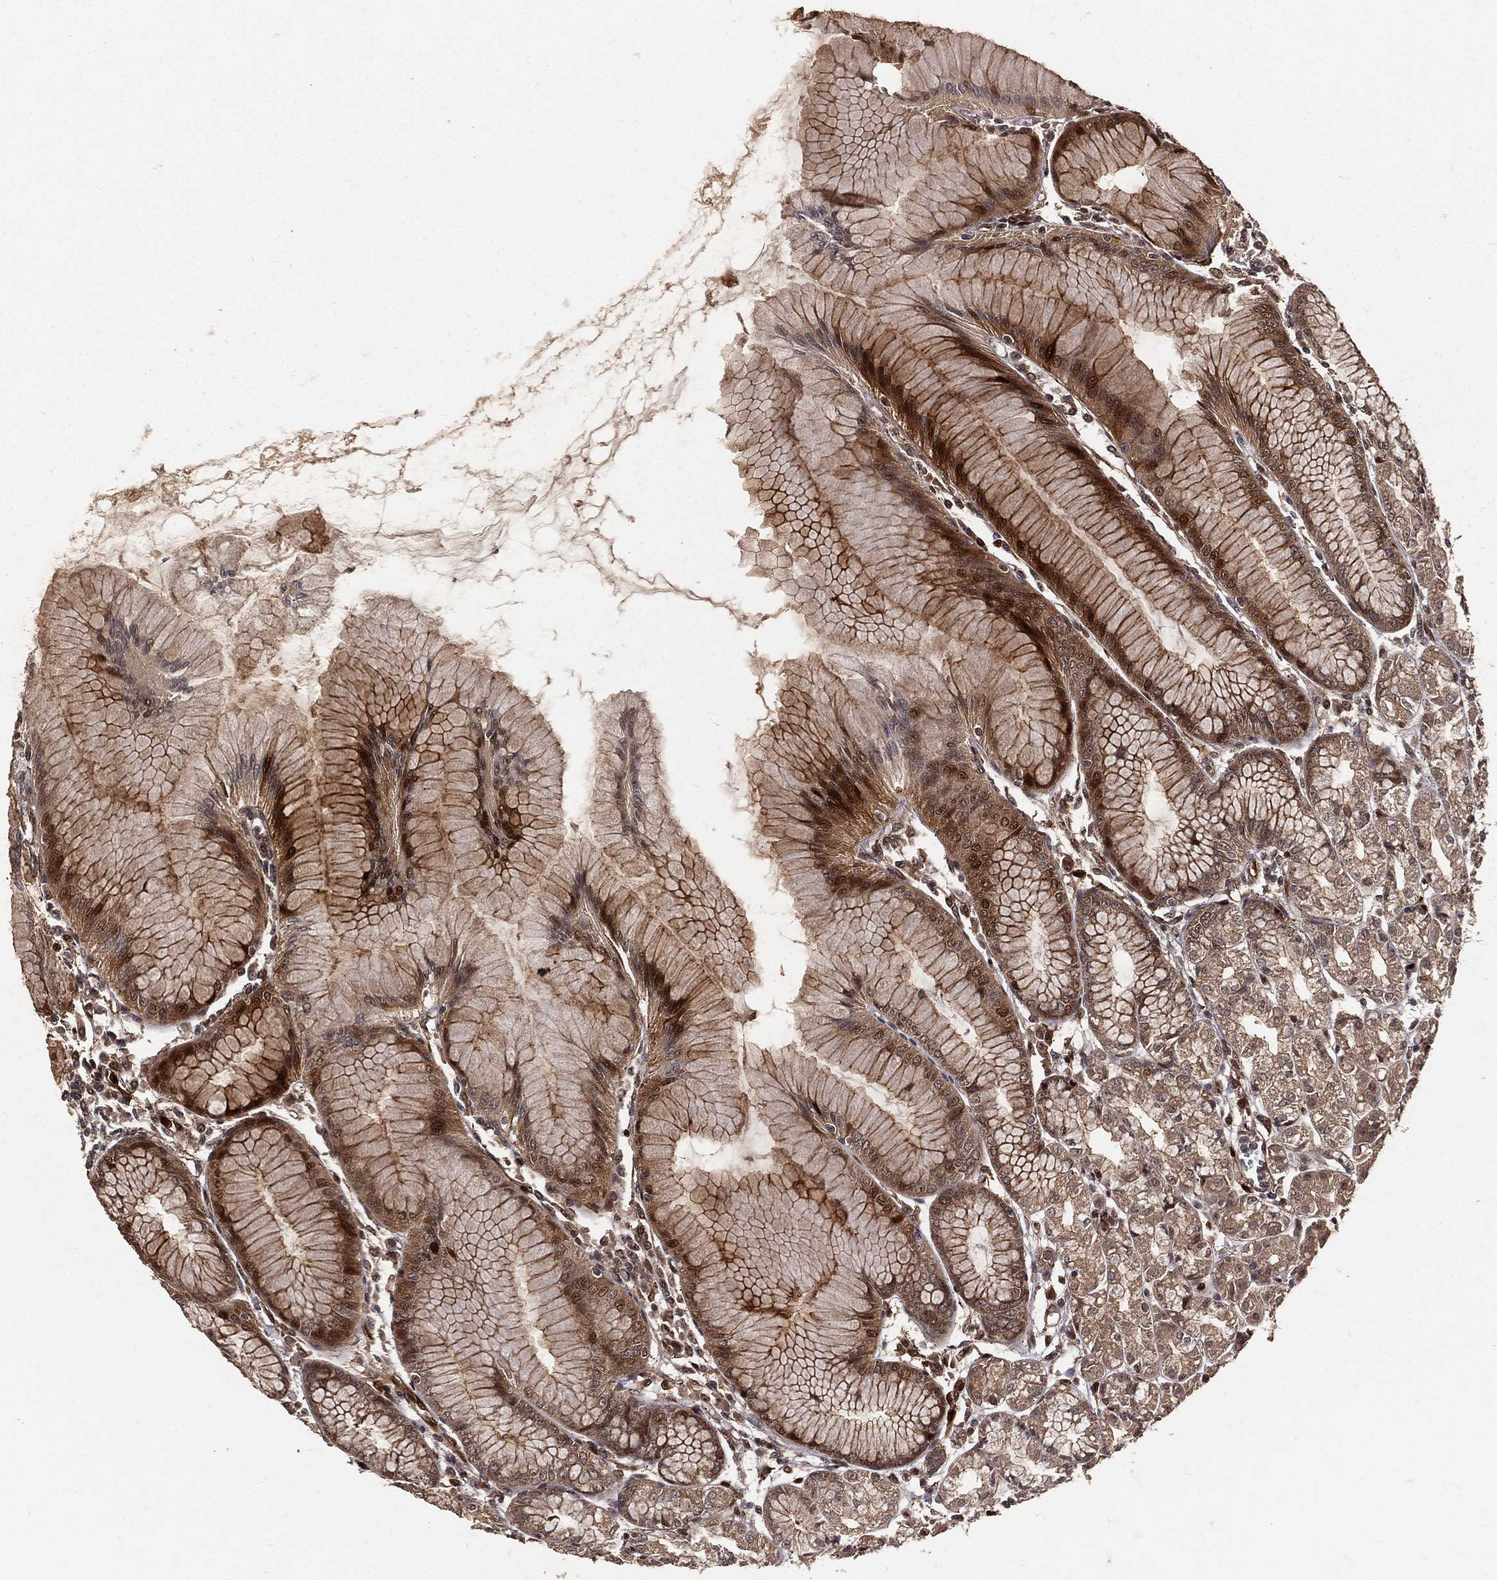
{"staining": {"intensity": "strong", "quantity": "<25%", "location": "cytoplasmic/membranous"}, "tissue": "stomach", "cell_type": "Glandular cells", "image_type": "normal", "snomed": [{"axis": "morphology", "description": "Normal tissue, NOS"}, {"axis": "topography", "description": "Stomach"}], "caption": "Brown immunohistochemical staining in benign stomach reveals strong cytoplasmic/membranous staining in about <25% of glandular cells.", "gene": "MAPK1", "patient": {"sex": "female", "age": 57}}